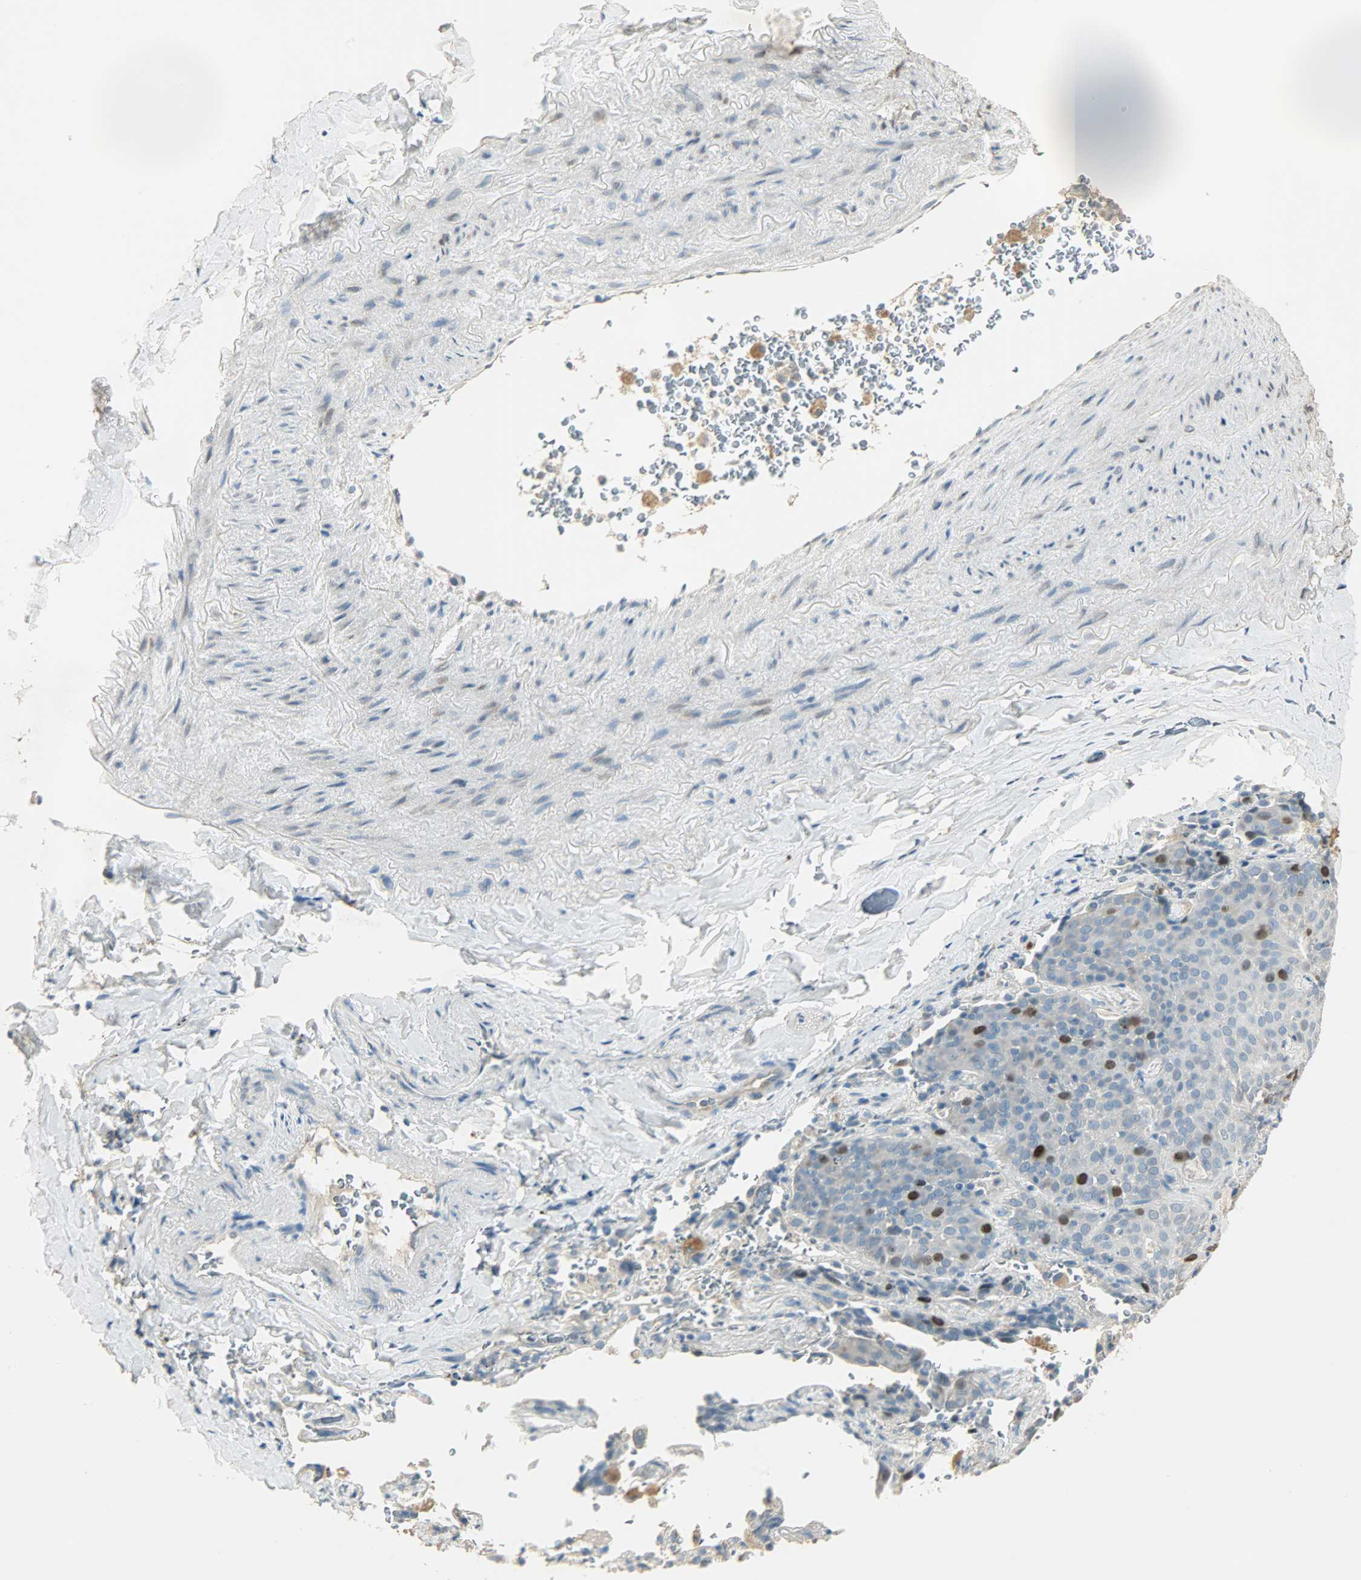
{"staining": {"intensity": "strong", "quantity": "<25%", "location": "cytoplasmic/membranous,nuclear"}, "tissue": "lung cancer", "cell_type": "Tumor cells", "image_type": "cancer", "snomed": [{"axis": "morphology", "description": "Squamous cell carcinoma, NOS"}, {"axis": "topography", "description": "Lung"}], "caption": "This micrograph demonstrates lung cancer (squamous cell carcinoma) stained with immunohistochemistry (IHC) to label a protein in brown. The cytoplasmic/membranous and nuclear of tumor cells show strong positivity for the protein. Nuclei are counter-stained blue.", "gene": "TPX2", "patient": {"sex": "male", "age": 54}}